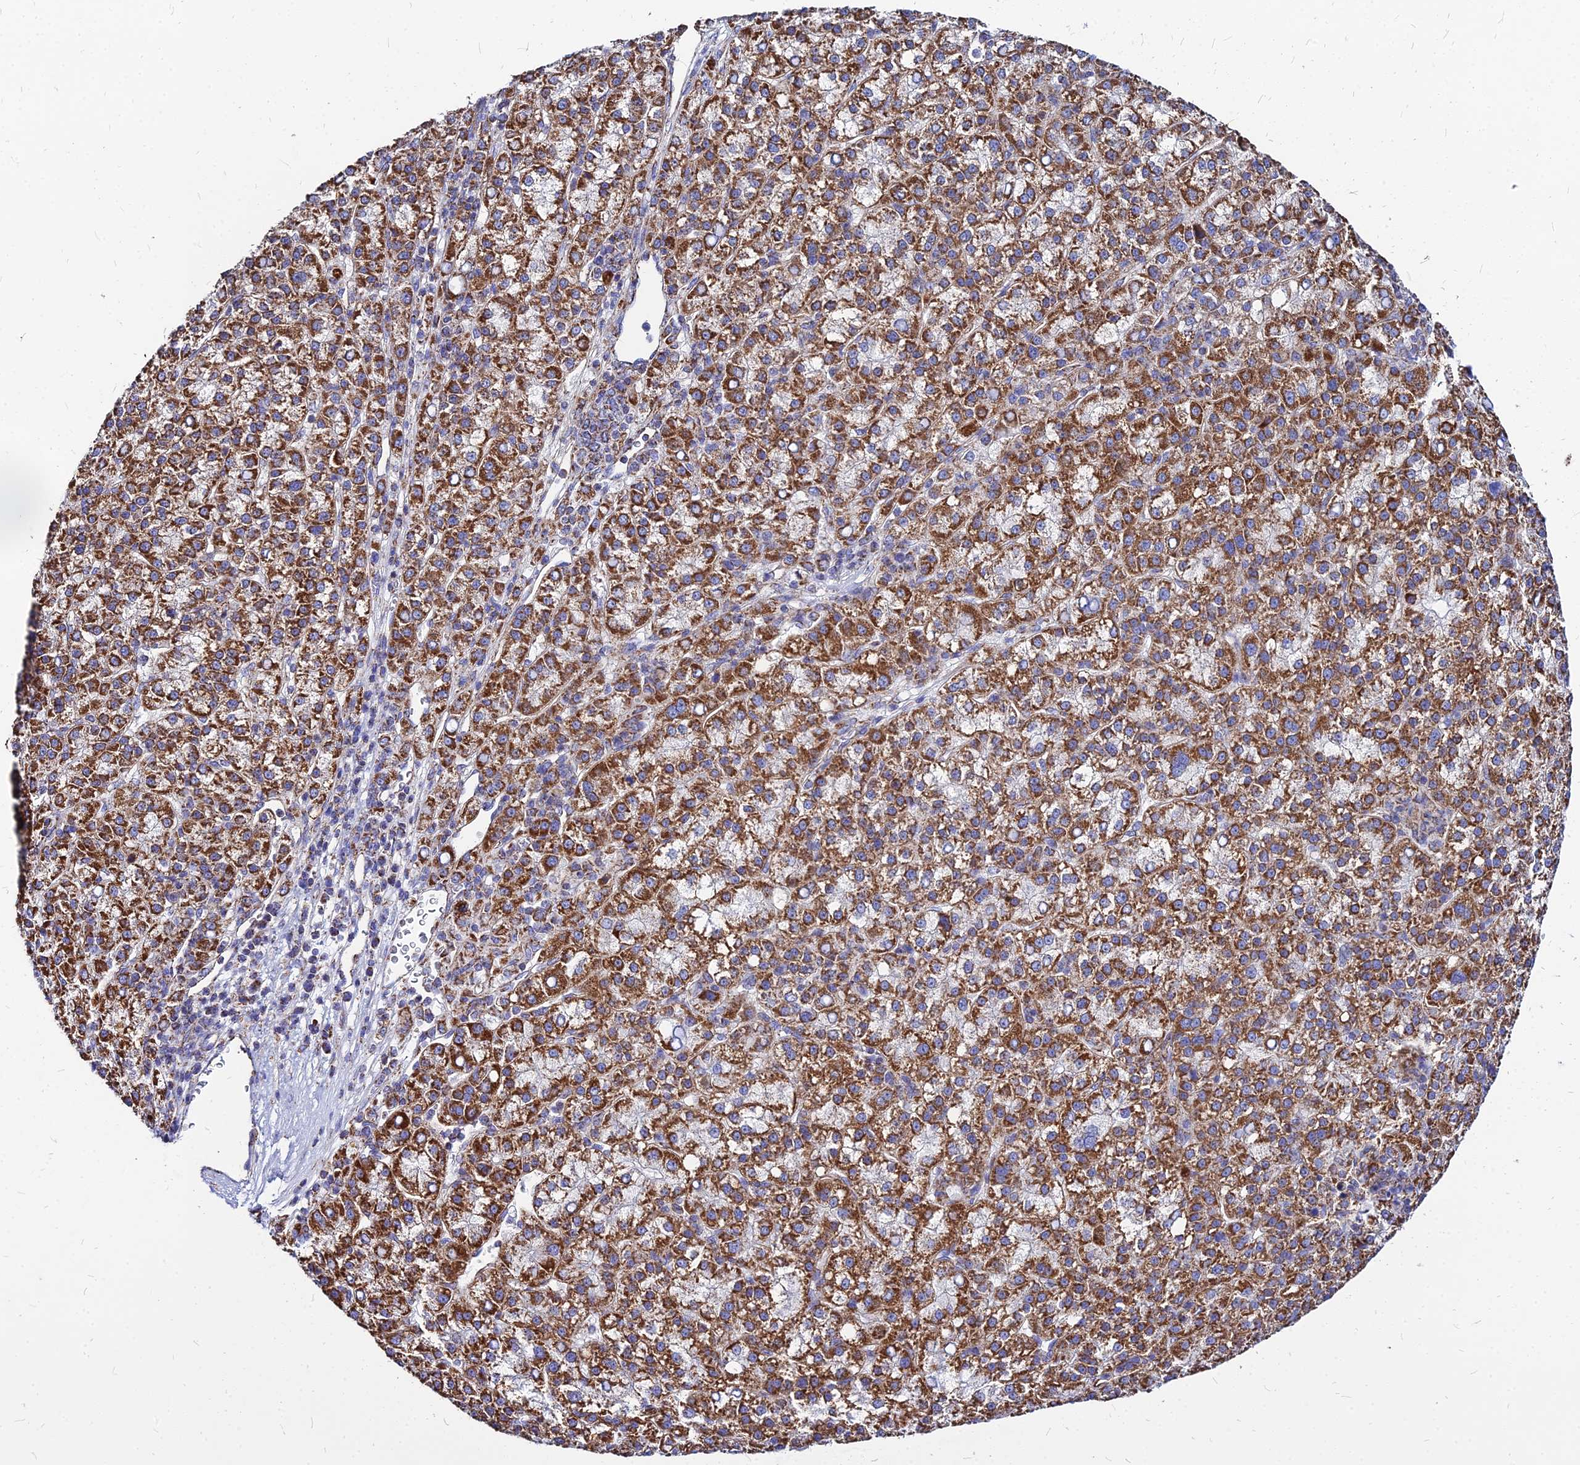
{"staining": {"intensity": "strong", "quantity": ">75%", "location": "cytoplasmic/membranous"}, "tissue": "liver cancer", "cell_type": "Tumor cells", "image_type": "cancer", "snomed": [{"axis": "morphology", "description": "Carcinoma, Hepatocellular, NOS"}, {"axis": "topography", "description": "Liver"}], "caption": "Immunohistochemistry (IHC) (DAB (3,3'-diaminobenzidine)) staining of human liver cancer (hepatocellular carcinoma) displays strong cytoplasmic/membranous protein positivity in about >75% of tumor cells. Immunohistochemistry stains the protein in brown and the nuclei are stained blue.", "gene": "DLD", "patient": {"sex": "female", "age": 58}}